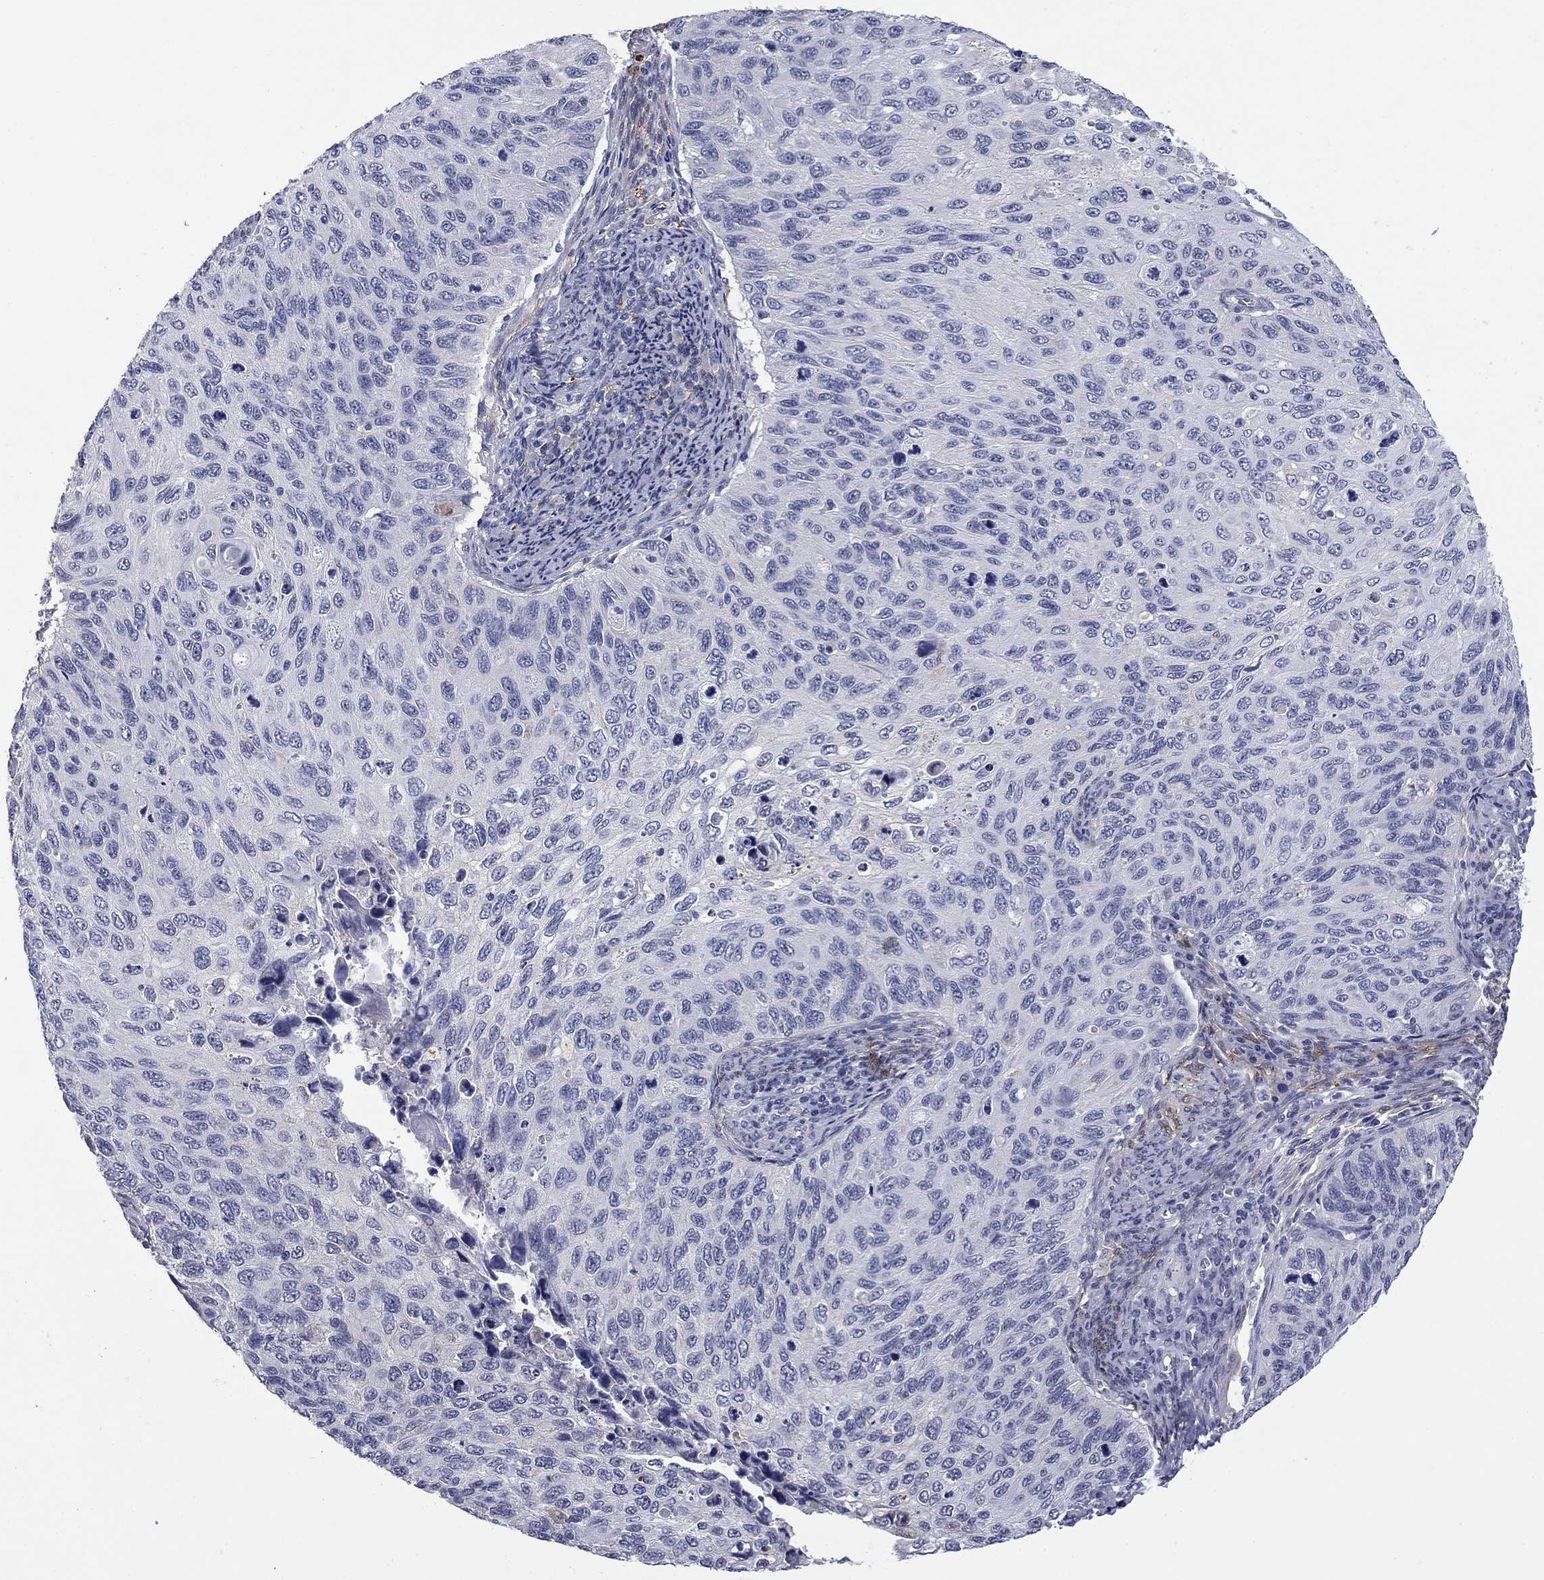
{"staining": {"intensity": "negative", "quantity": "none", "location": "none"}, "tissue": "cervical cancer", "cell_type": "Tumor cells", "image_type": "cancer", "snomed": [{"axis": "morphology", "description": "Squamous cell carcinoma, NOS"}, {"axis": "topography", "description": "Cervix"}], "caption": "IHC photomicrograph of cervical cancer (squamous cell carcinoma) stained for a protein (brown), which reveals no expression in tumor cells.", "gene": "BCL2L14", "patient": {"sex": "female", "age": 70}}